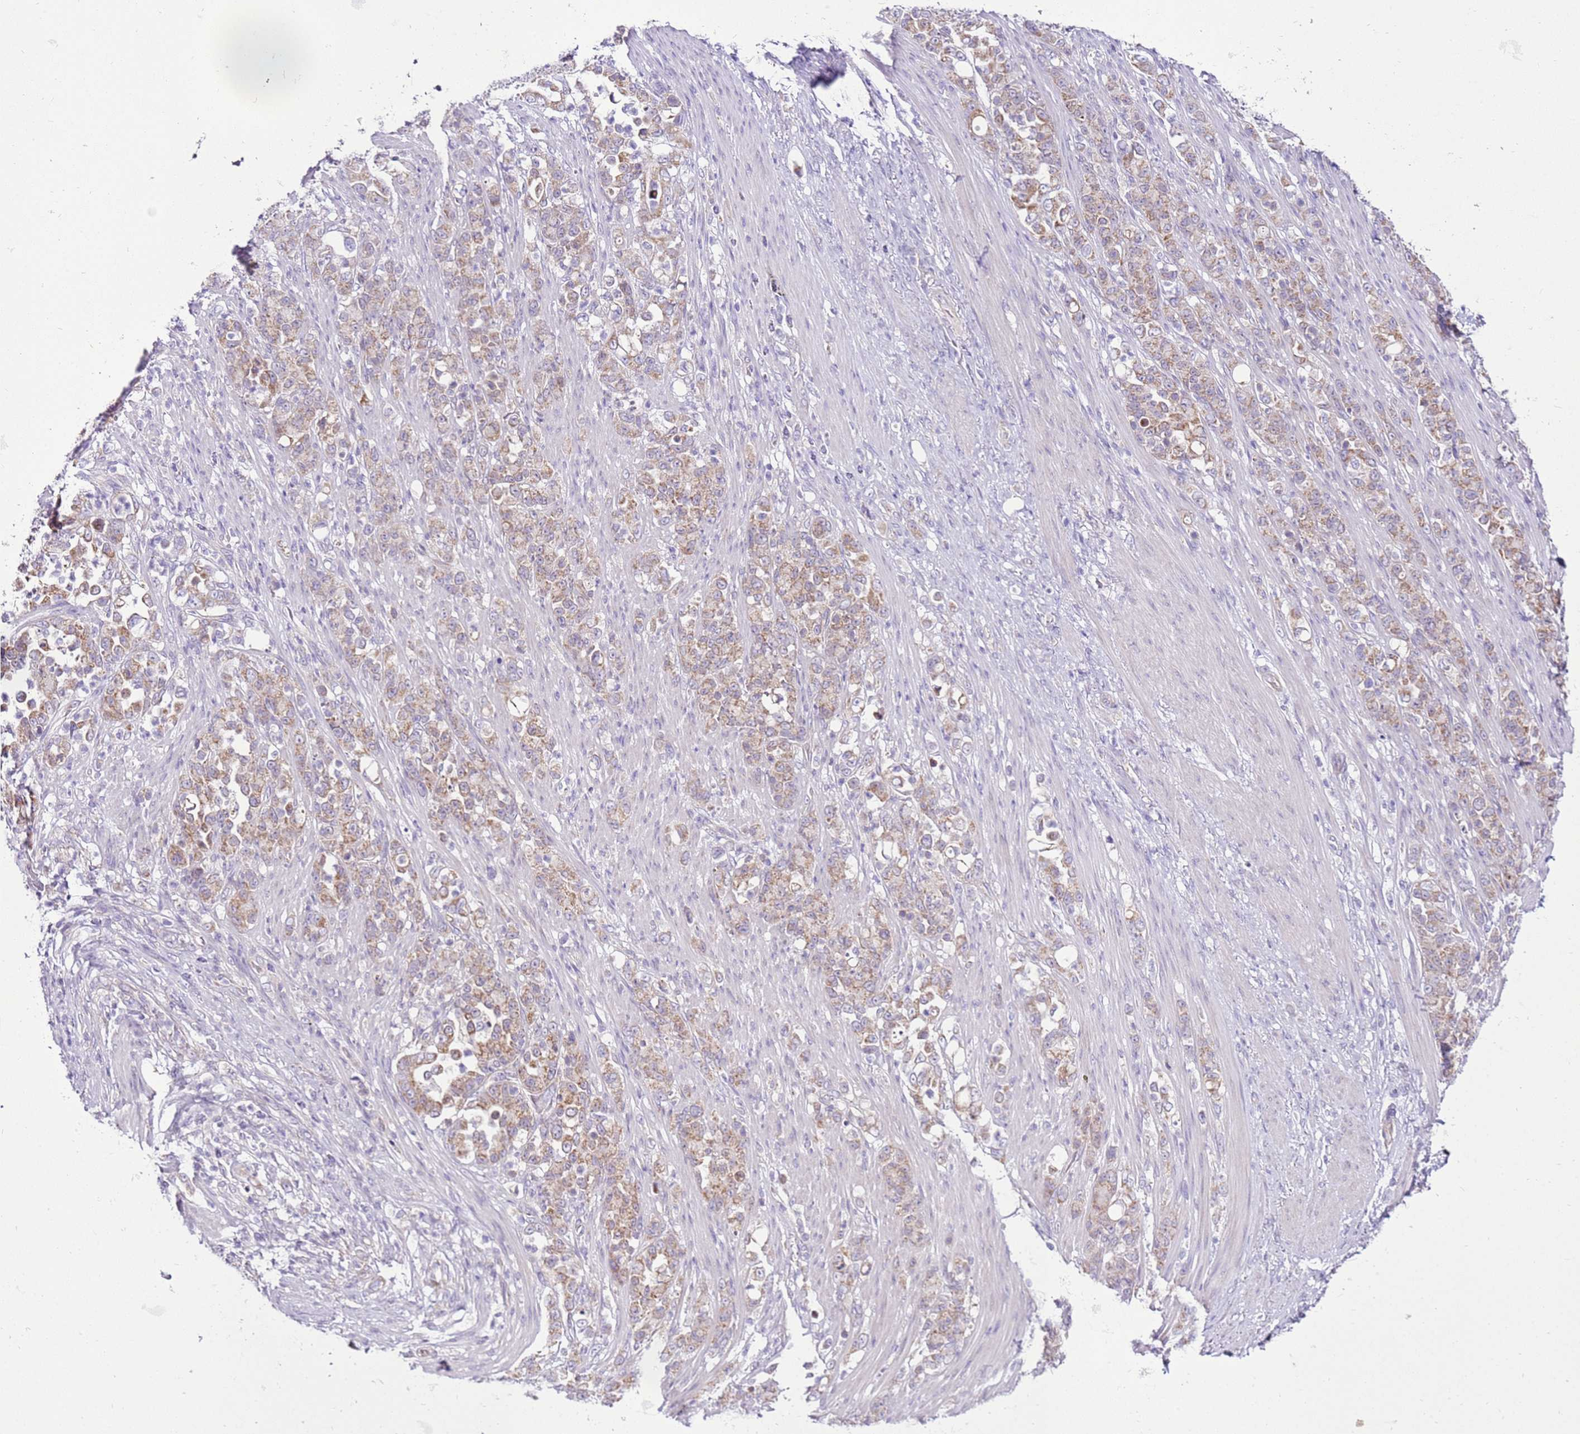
{"staining": {"intensity": "weak", "quantity": ">75%", "location": "cytoplasmic/membranous"}, "tissue": "stomach cancer", "cell_type": "Tumor cells", "image_type": "cancer", "snomed": [{"axis": "morphology", "description": "Normal tissue, NOS"}, {"axis": "morphology", "description": "Adenocarcinoma, NOS"}, {"axis": "topography", "description": "Stomach"}], "caption": "Approximately >75% of tumor cells in stomach cancer (adenocarcinoma) reveal weak cytoplasmic/membranous protein expression as visualized by brown immunohistochemical staining.", "gene": "MRPL36", "patient": {"sex": "female", "age": 79}}